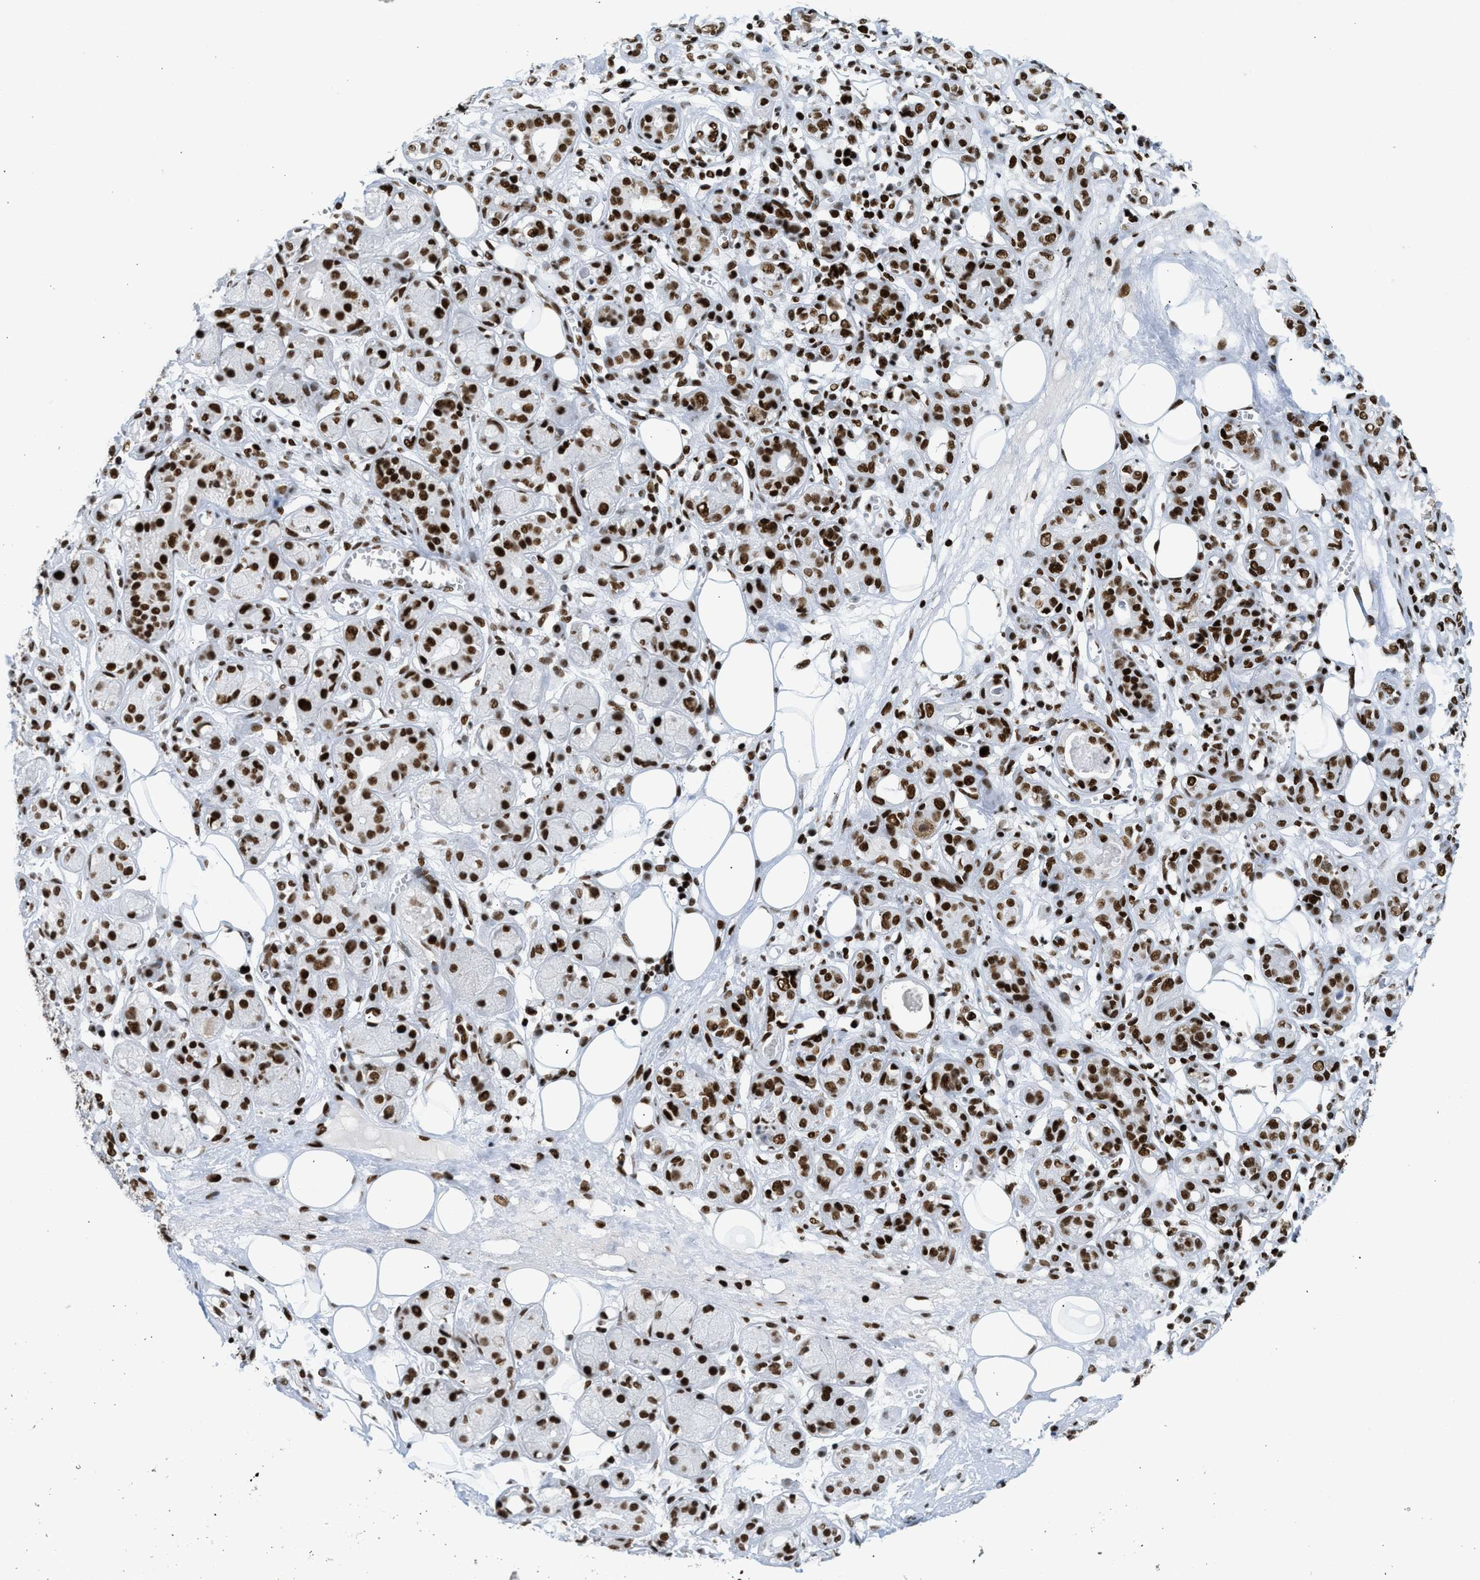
{"staining": {"intensity": "strong", "quantity": ">75%", "location": "nuclear"}, "tissue": "adipose tissue", "cell_type": "Adipocytes", "image_type": "normal", "snomed": [{"axis": "morphology", "description": "Normal tissue, NOS"}, {"axis": "morphology", "description": "Inflammation, NOS"}, {"axis": "topography", "description": "Salivary gland"}, {"axis": "topography", "description": "Peripheral nerve tissue"}], "caption": "Adipose tissue stained with DAB immunohistochemistry (IHC) displays high levels of strong nuclear staining in approximately >75% of adipocytes. The staining is performed using DAB (3,3'-diaminobenzidine) brown chromogen to label protein expression. The nuclei are counter-stained blue using hematoxylin.", "gene": "PIF1", "patient": {"sex": "female", "age": 75}}